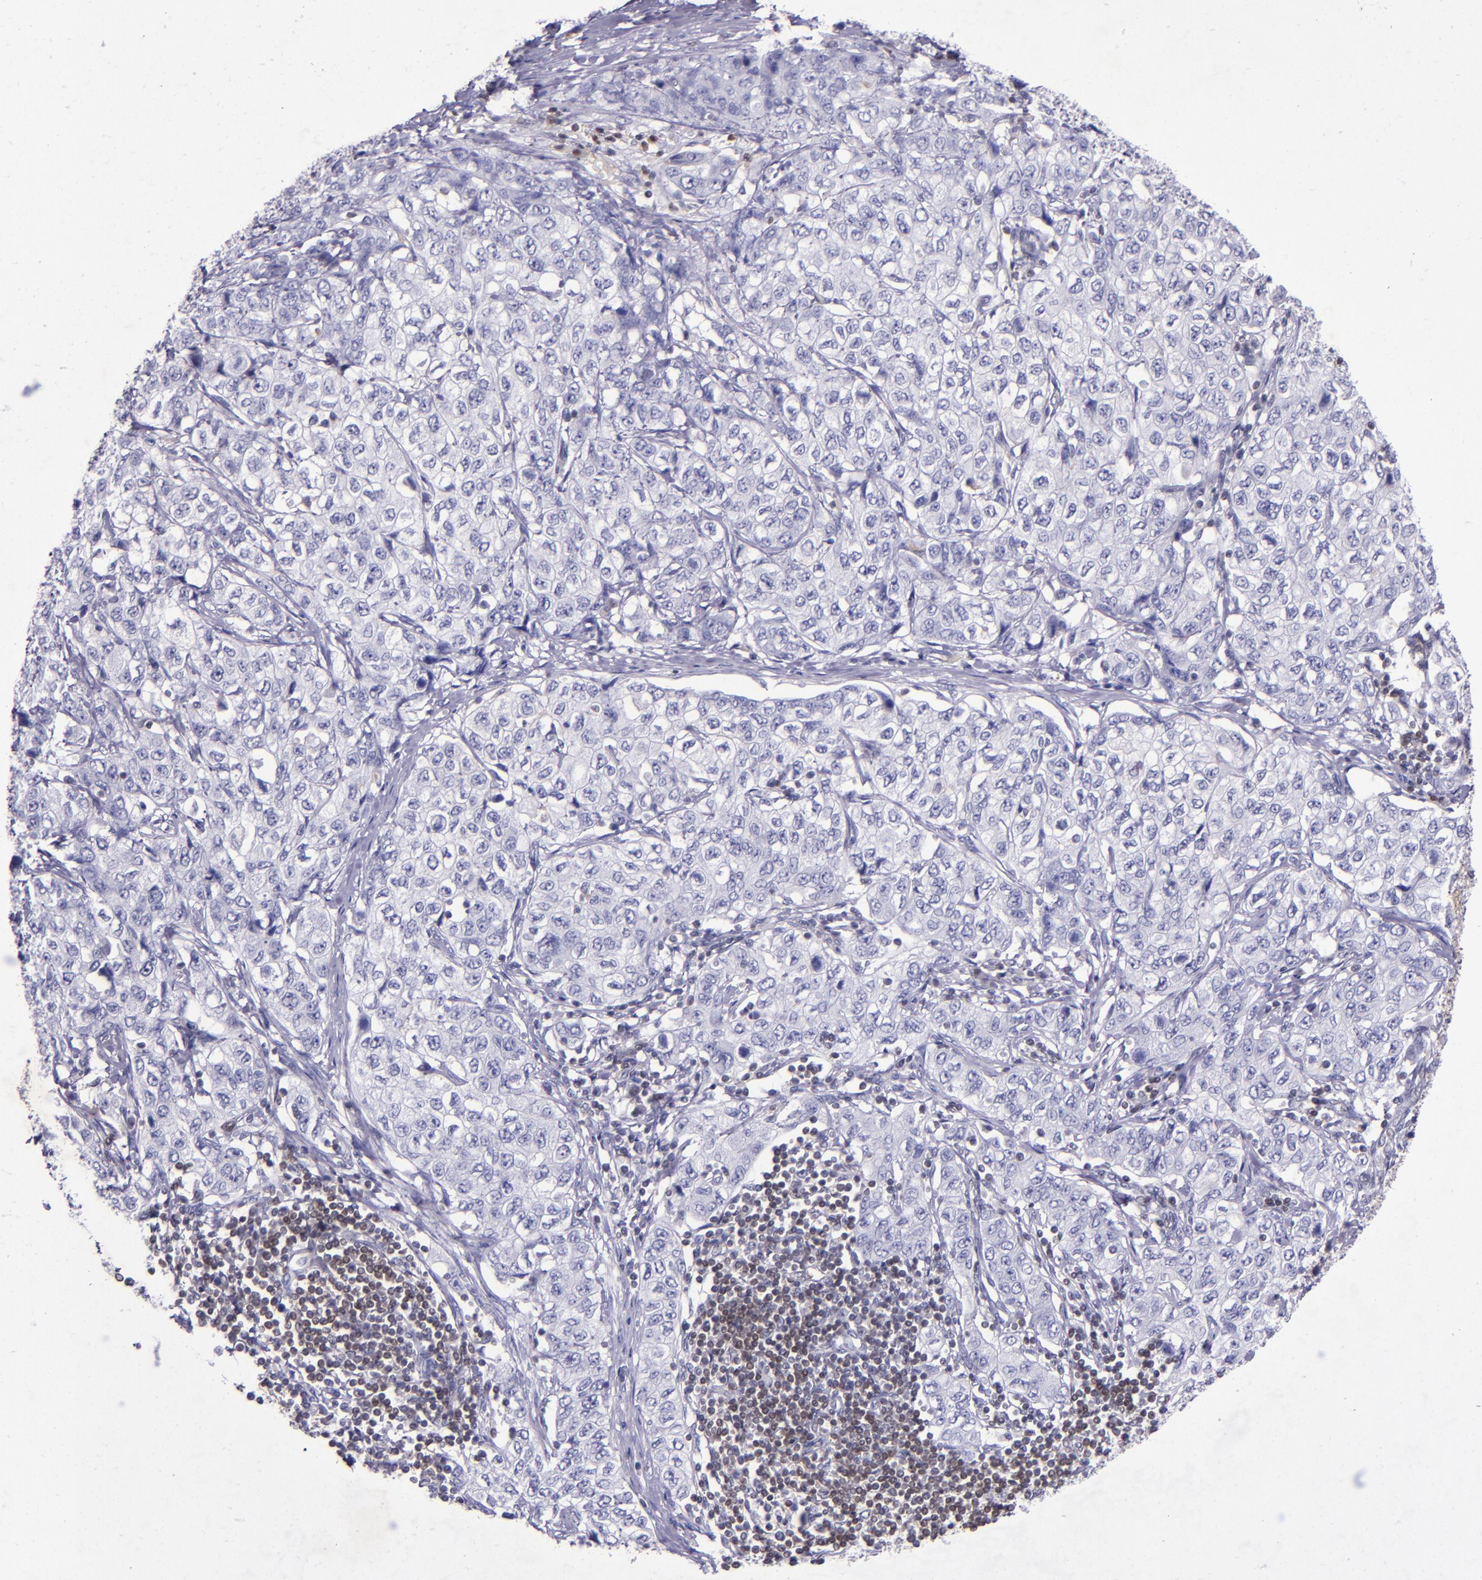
{"staining": {"intensity": "negative", "quantity": "none", "location": "none"}, "tissue": "stomach cancer", "cell_type": "Tumor cells", "image_type": "cancer", "snomed": [{"axis": "morphology", "description": "Adenocarcinoma, NOS"}, {"axis": "topography", "description": "Stomach"}], "caption": "This is an immunohistochemistry photomicrograph of human adenocarcinoma (stomach). There is no expression in tumor cells.", "gene": "MGMT", "patient": {"sex": "male", "age": 48}}